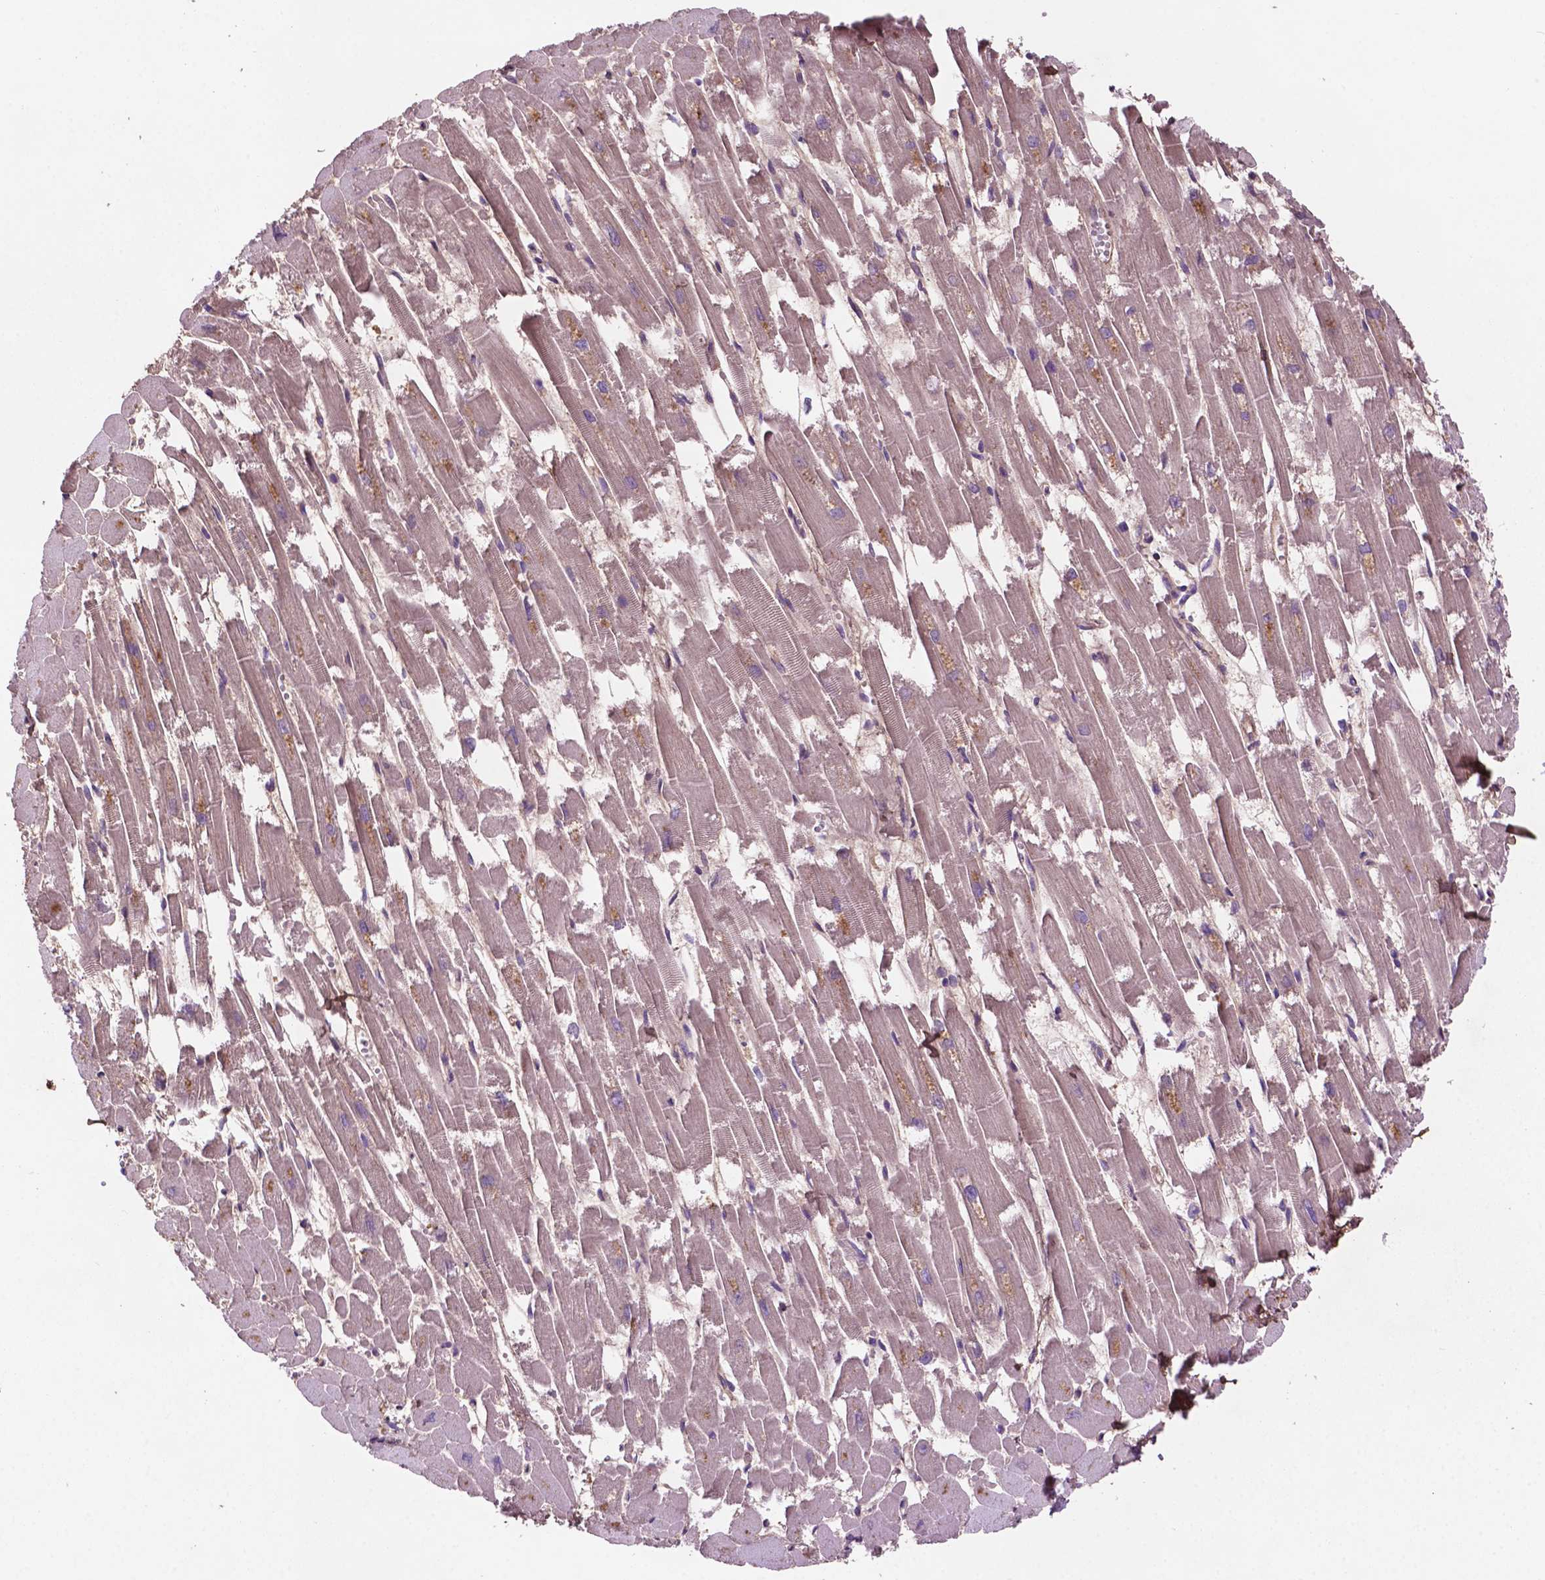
{"staining": {"intensity": "weak", "quantity": "25%-75%", "location": "cytoplasmic/membranous"}, "tissue": "heart muscle", "cell_type": "Cardiomyocytes", "image_type": "normal", "snomed": [{"axis": "morphology", "description": "Normal tissue, NOS"}, {"axis": "topography", "description": "Heart"}], "caption": "Immunohistochemical staining of unremarkable human heart muscle demonstrates low levels of weak cytoplasmic/membranous staining in approximately 25%-75% of cardiomyocytes.", "gene": "GJA9", "patient": {"sex": "female", "age": 52}}